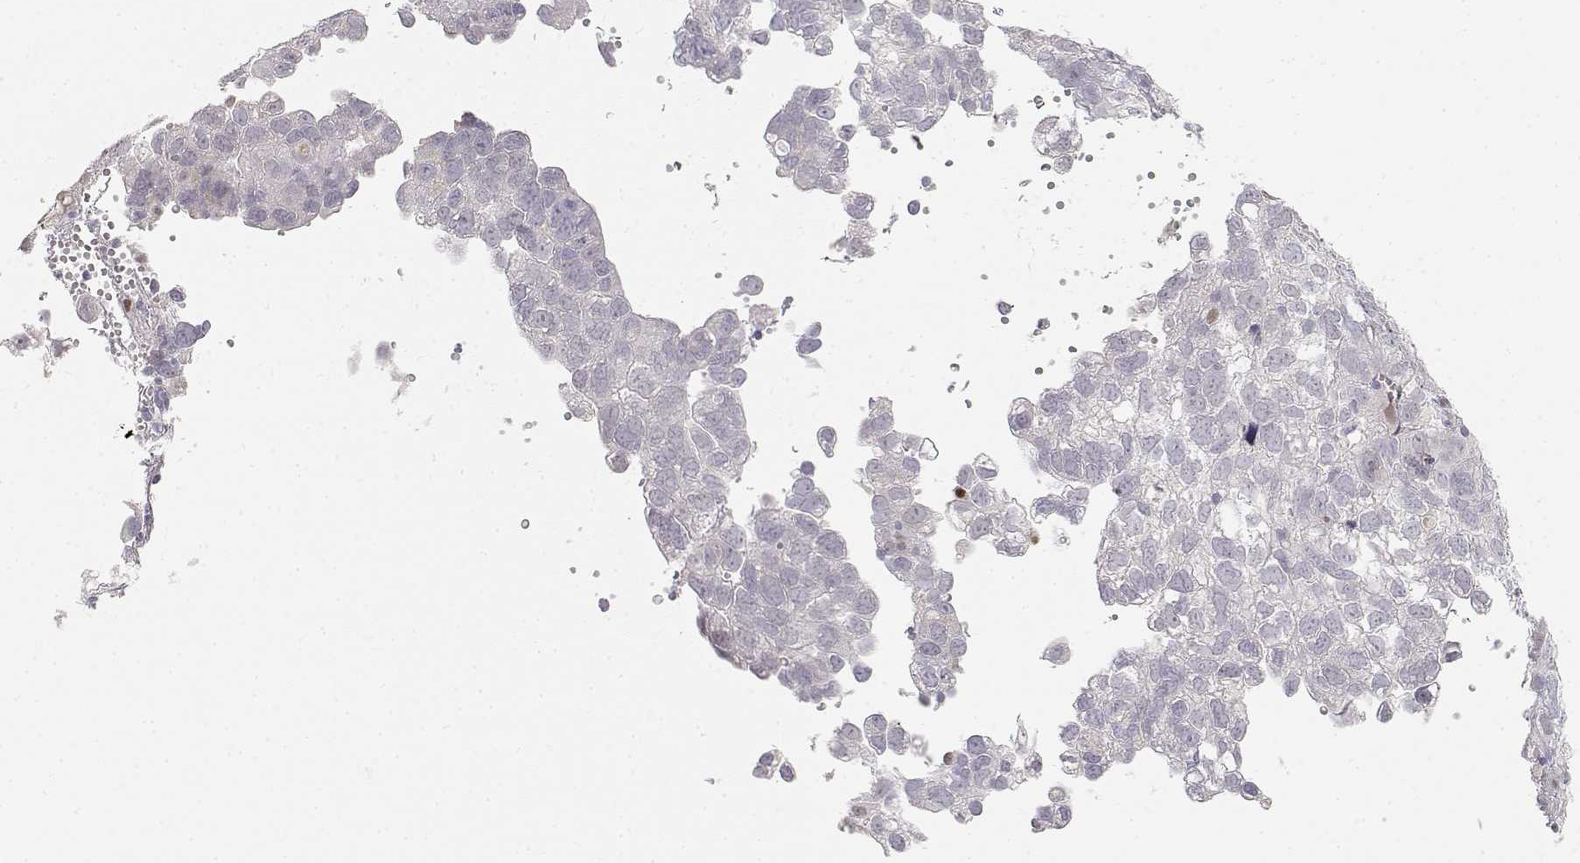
{"staining": {"intensity": "negative", "quantity": "none", "location": "none"}, "tissue": "cervical cancer", "cell_type": "Tumor cells", "image_type": "cancer", "snomed": [{"axis": "morphology", "description": "Squamous cell carcinoma, NOS"}, {"axis": "topography", "description": "Cervix"}], "caption": "DAB immunohistochemical staining of cervical squamous cell carcinoma shows no significant expression in tumor cells. Nuclei are stained in blue.", "gene": "EAF2", "patient": {"sex": "female", "age": 55}}